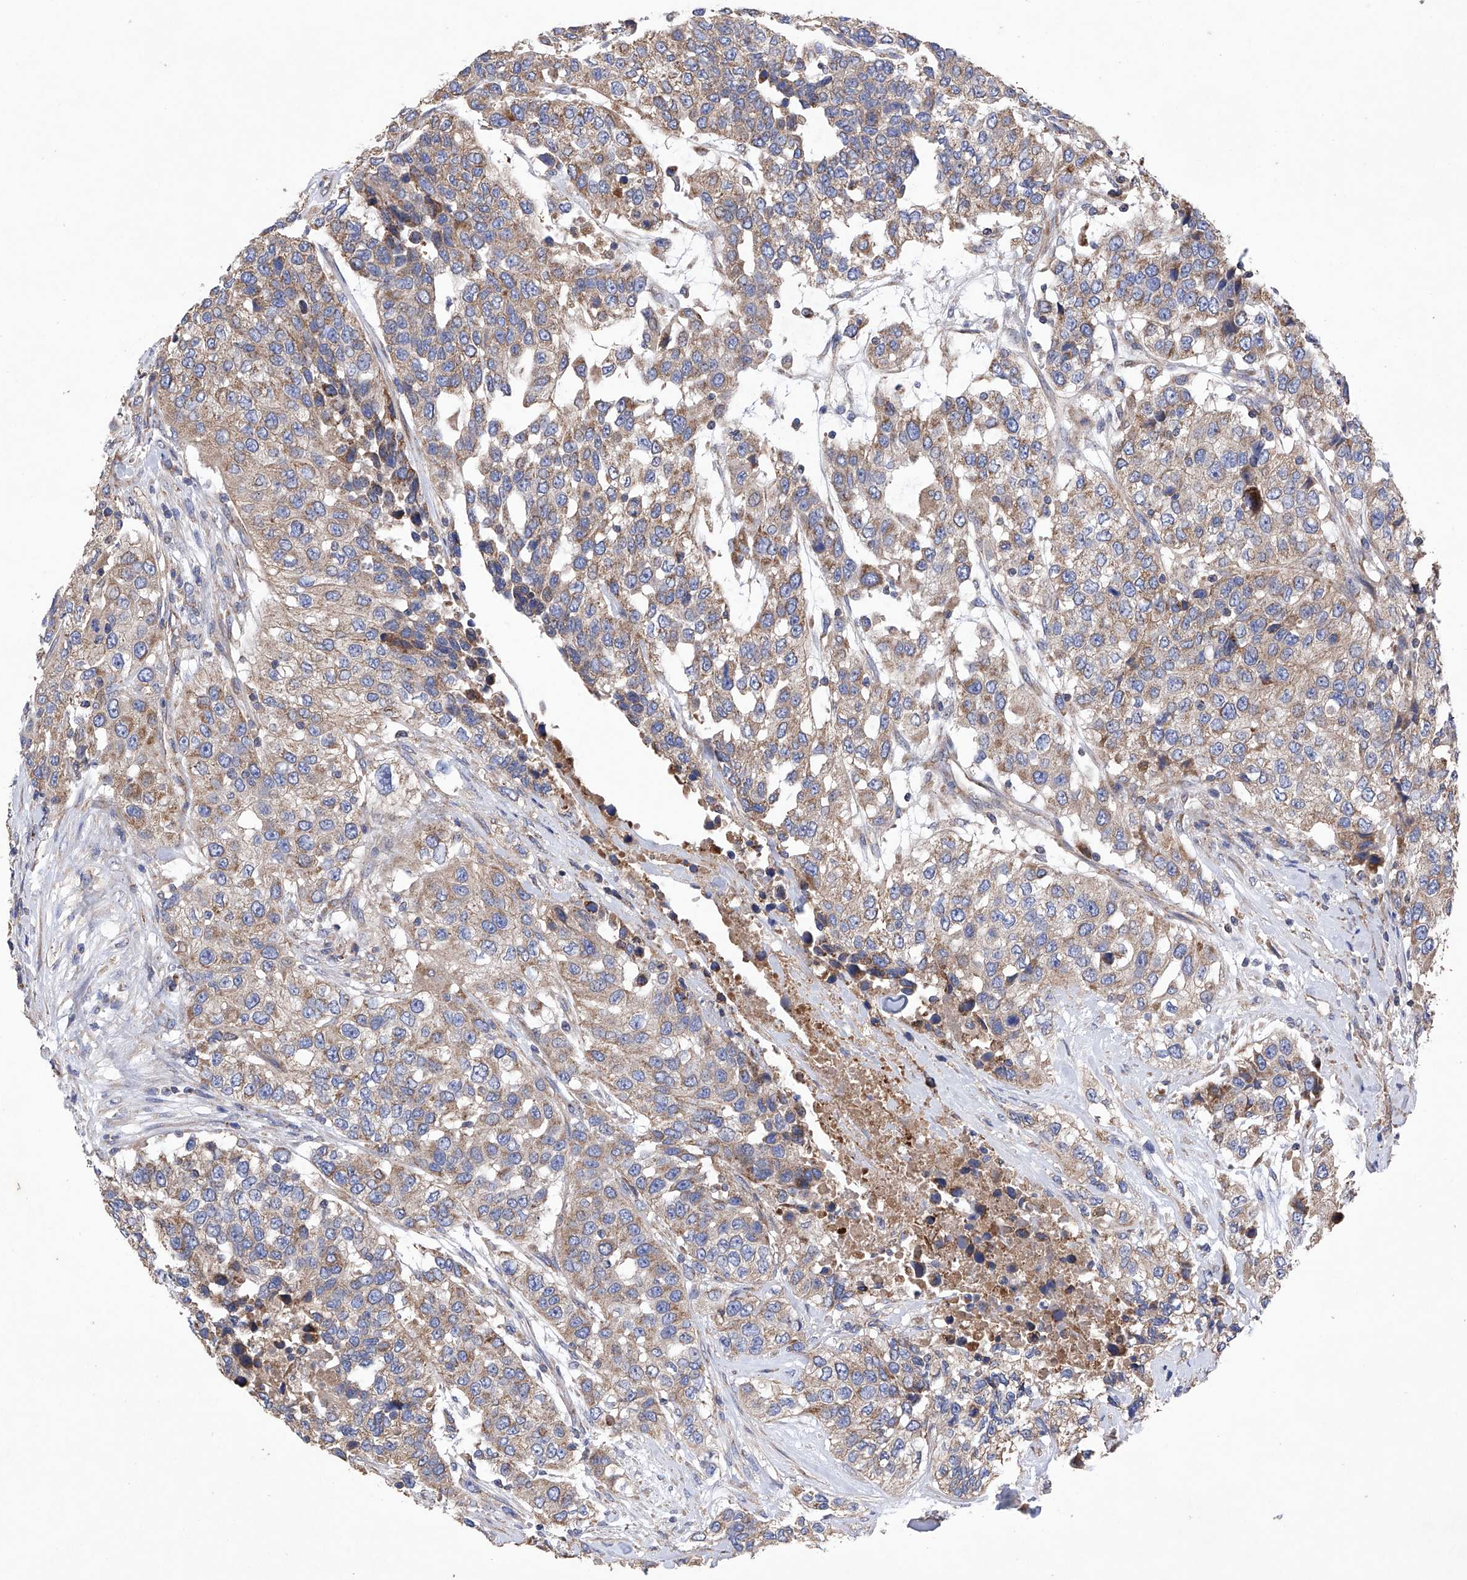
{"staining": {"intensity": "weak", "quantity": ">75%", "location": "cytoplasmic/membranous"}, "tissue": "urothelial cancer", "cell_type": "Tumor cells", "image_type": "cancer", "snomed": [{"axis": "morphology", "description": "Urothelial carcinoma, High grade"}, {"axis": "topography", "description": "Urinary bladder"}], "caption": "Immunohistochemistry (IHC) micrograph of high-grade urothelial carcinoma stained for a protein (brown), which shows low levels of weak cytoplasmic/membranous expression in about >75% of tumor cells.", "gene": "EFCAB2", "patient": {"sex": "female", "age": 80}}